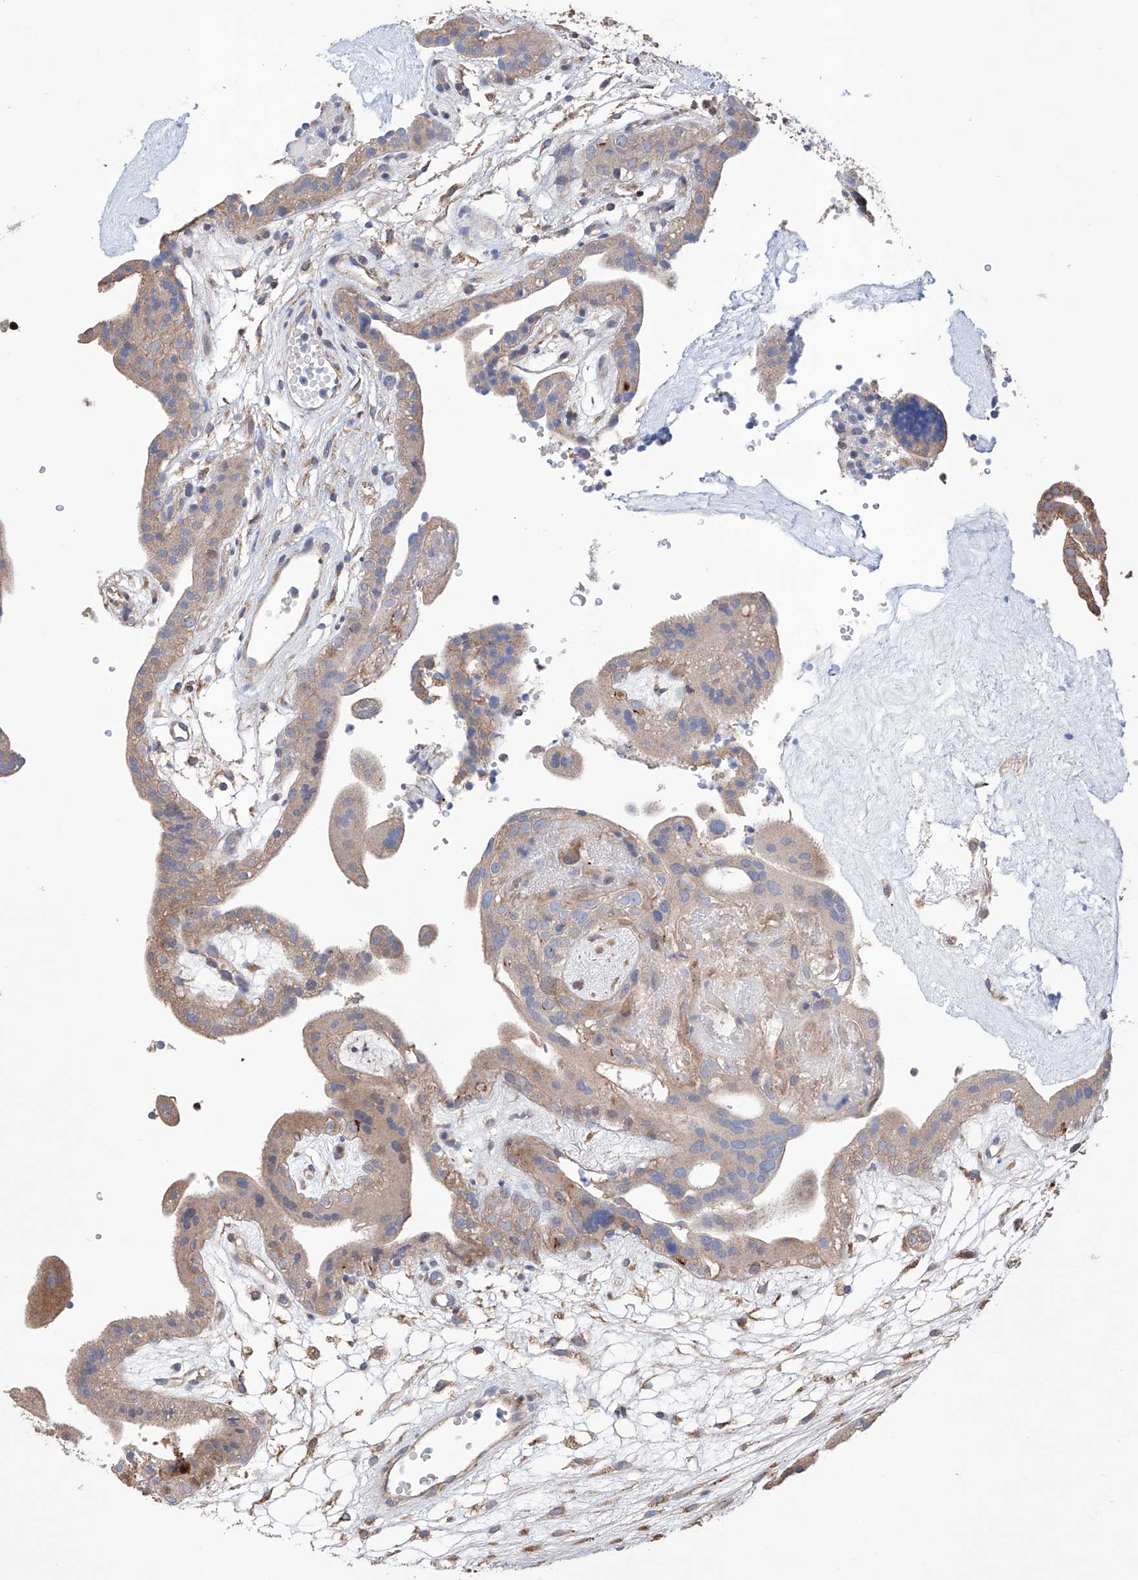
{"staining": {"intensity": "moderate", "quantity": ">75%", "location": "cytoplasmic/membranous"}, "tissue": "placenta", "cell_type": "Decidual cells", "image_type": "normal", "snomed": [{"axis": "morphology", "description": "Normal tissue, NOS"}, {"axis": "topography", "description": "Placenta"}], "caption": "IHC photomicrograph of benign human placenta stained for a protein (brown), which exhibits medium levels of moderate cytoplasmic/membranous positivity in about >75% of decidual cells.", "gene": "AFG1L", "patient": {"sex": "female", "age": 18}}